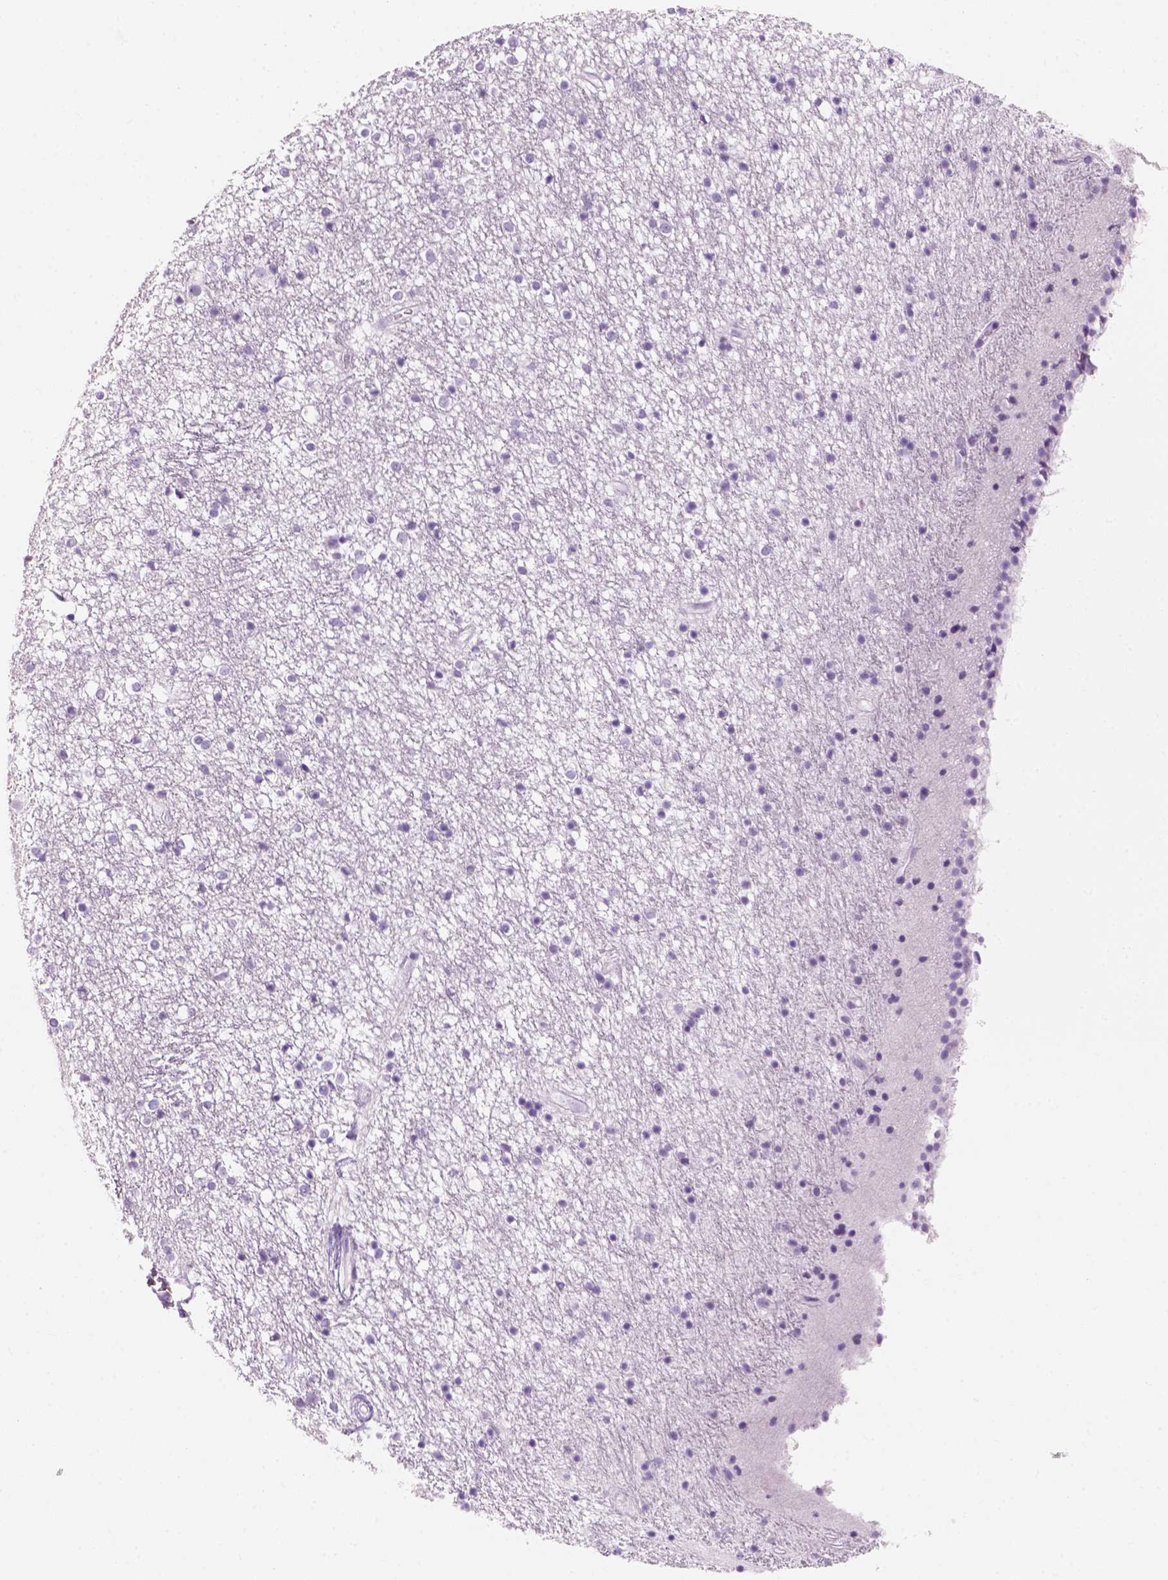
{"staining": {"intensity": "negative", "quantity": "none", "location": "none"}, "tissue": "caudate", "cell_type": "Glial cells", "image_type": "normal", "snomed": [{"axis": "morphology", "description": "Normal tissue, NOS"}, {"axis": "topography", "description": "Lateral ventricle wall"}], "caption": "Normal caudate was stained to show a protein in brown. There is no significant staining in glial cells.", "gene": "KRTAP11", "patient": {"sex": "female", "age": 71}}